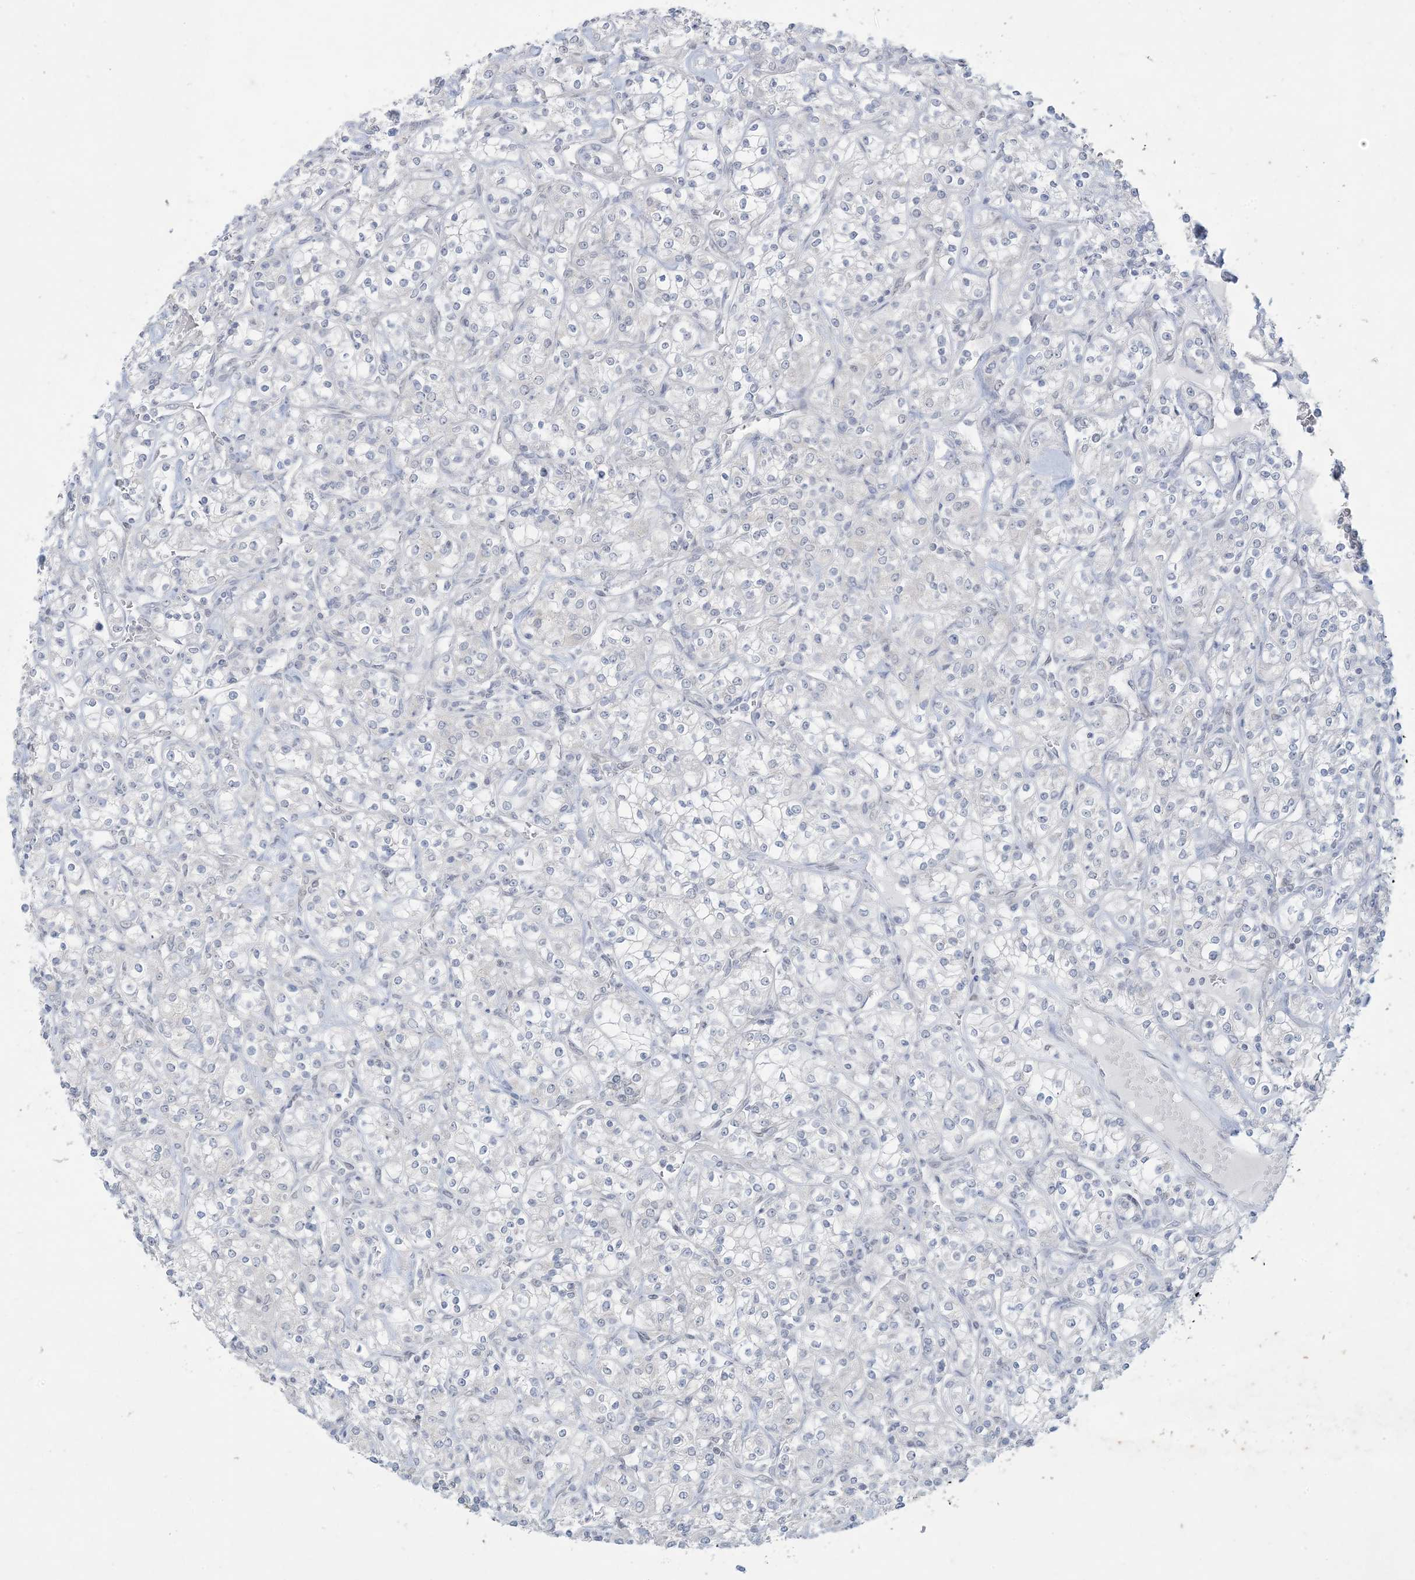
{"staining": {"intensity": "negative", "quantity": "none", "location": "none"}, "tissue": "renal cancer", "cell_type": "Tumor cells", "image_type": "cancer", "snomed": [{"axis": "morphology", "description": "Adenocarcinoma, NOS"}, {"axis": "topography", "description": "Kidney"}], "caption": "Immunohistochemical staining of renal cancer exhibits no significant expression in tumor cells.", "gene": "KIF3A", "patient": {"sex": "male", "age": 77}}